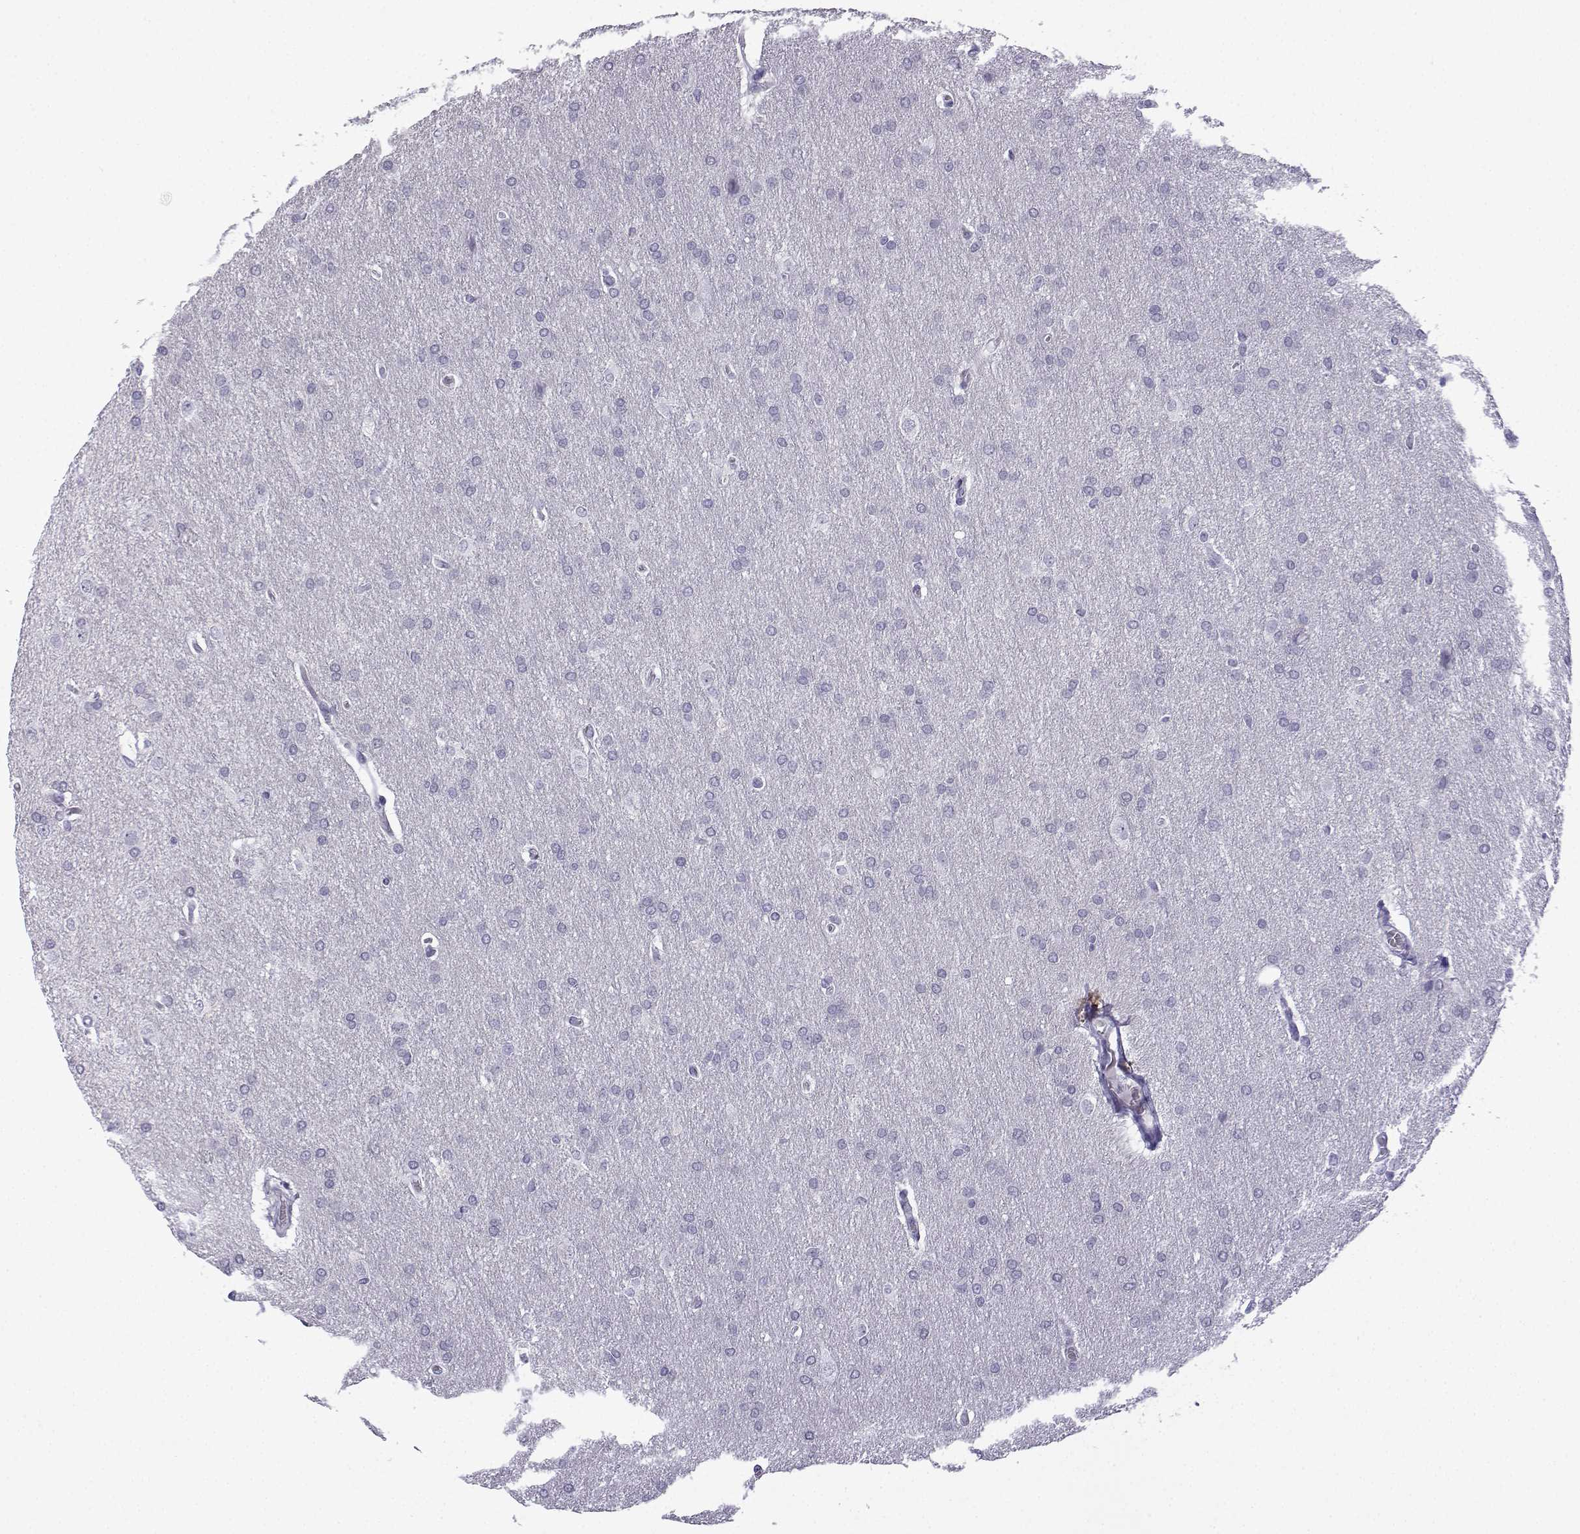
{"staining": {"intensity": "negative", "quantity": "none", "location": "none"}, "tissue": "glioma", "cell_type": "Tumor cells", "image_type": "cancer", "snomed": [{"axis": "morphology", "description": "Glioma, malignant, Low grade"}, {"axis": "topography", "description": "Brain"}], "caption": "Protein analysis of glioma reveals no significant positivity in tumor cells.", "gene": "MRGBP", "patient": {"sex": "female", "age": 32}}